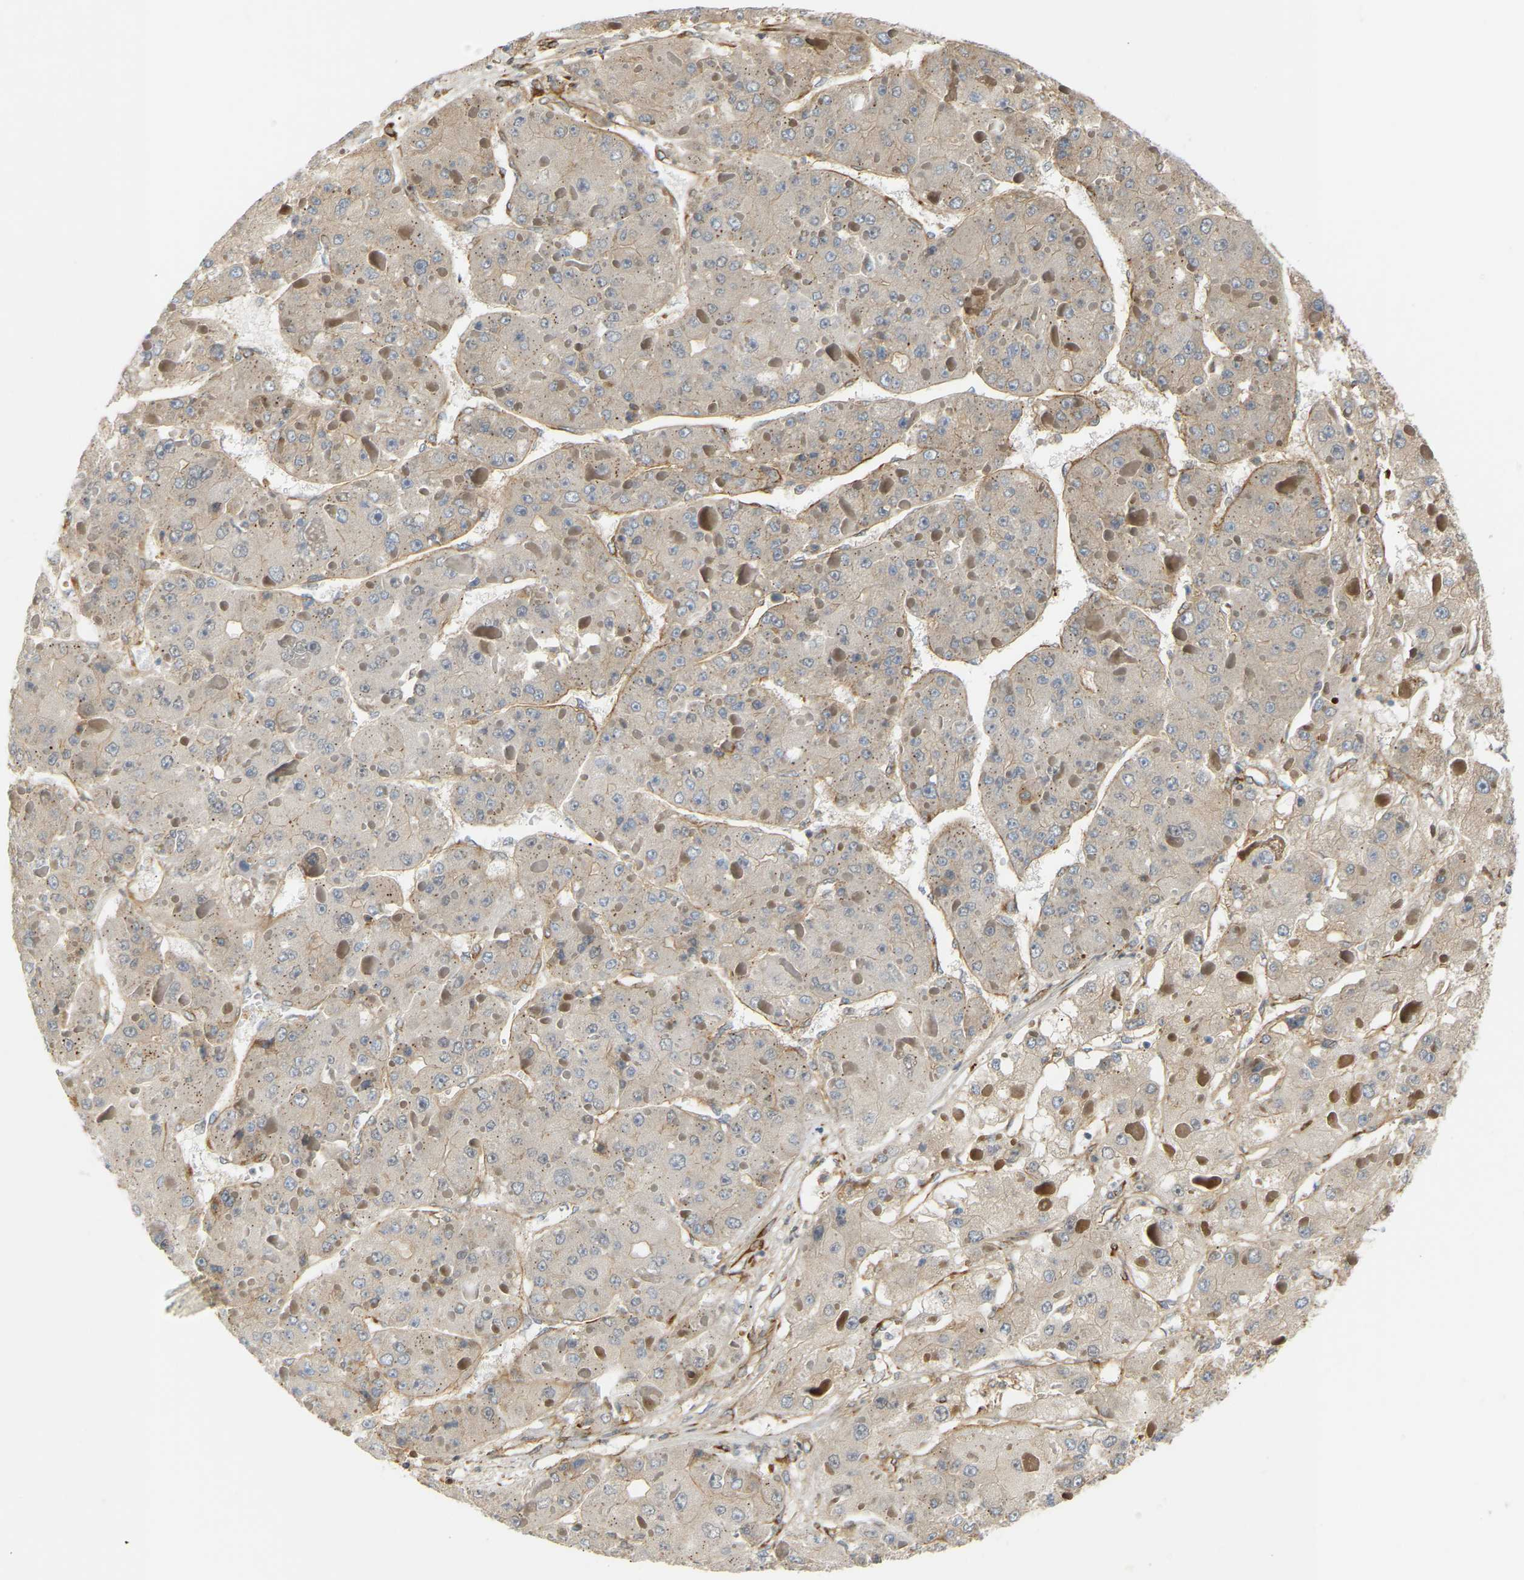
{"staining": {"intensity": "weak", "quantity": "<25%", "location": "cytoplasmic/membranous"}, "tissue": "liver cancer", "cell_type": "Tumor cells", "image_type": "cancer", "snomed": [{"axis": "morphology", "description": "Carcinoma, Hepatocellular, NOS"}, {"axis": "topography", "description": "Liver"}], "caption": "IHC photomicrograph of liver cancer (hepatocellular carcinoma) stained for a protein (brown), which shows no positivity in tumor cells. (DAB (3,3'-diaminobenzidine) immunohistochemistry, high magnification).", "gene": "PLCG2", "patient": {"sex": "female", "age": 73}}